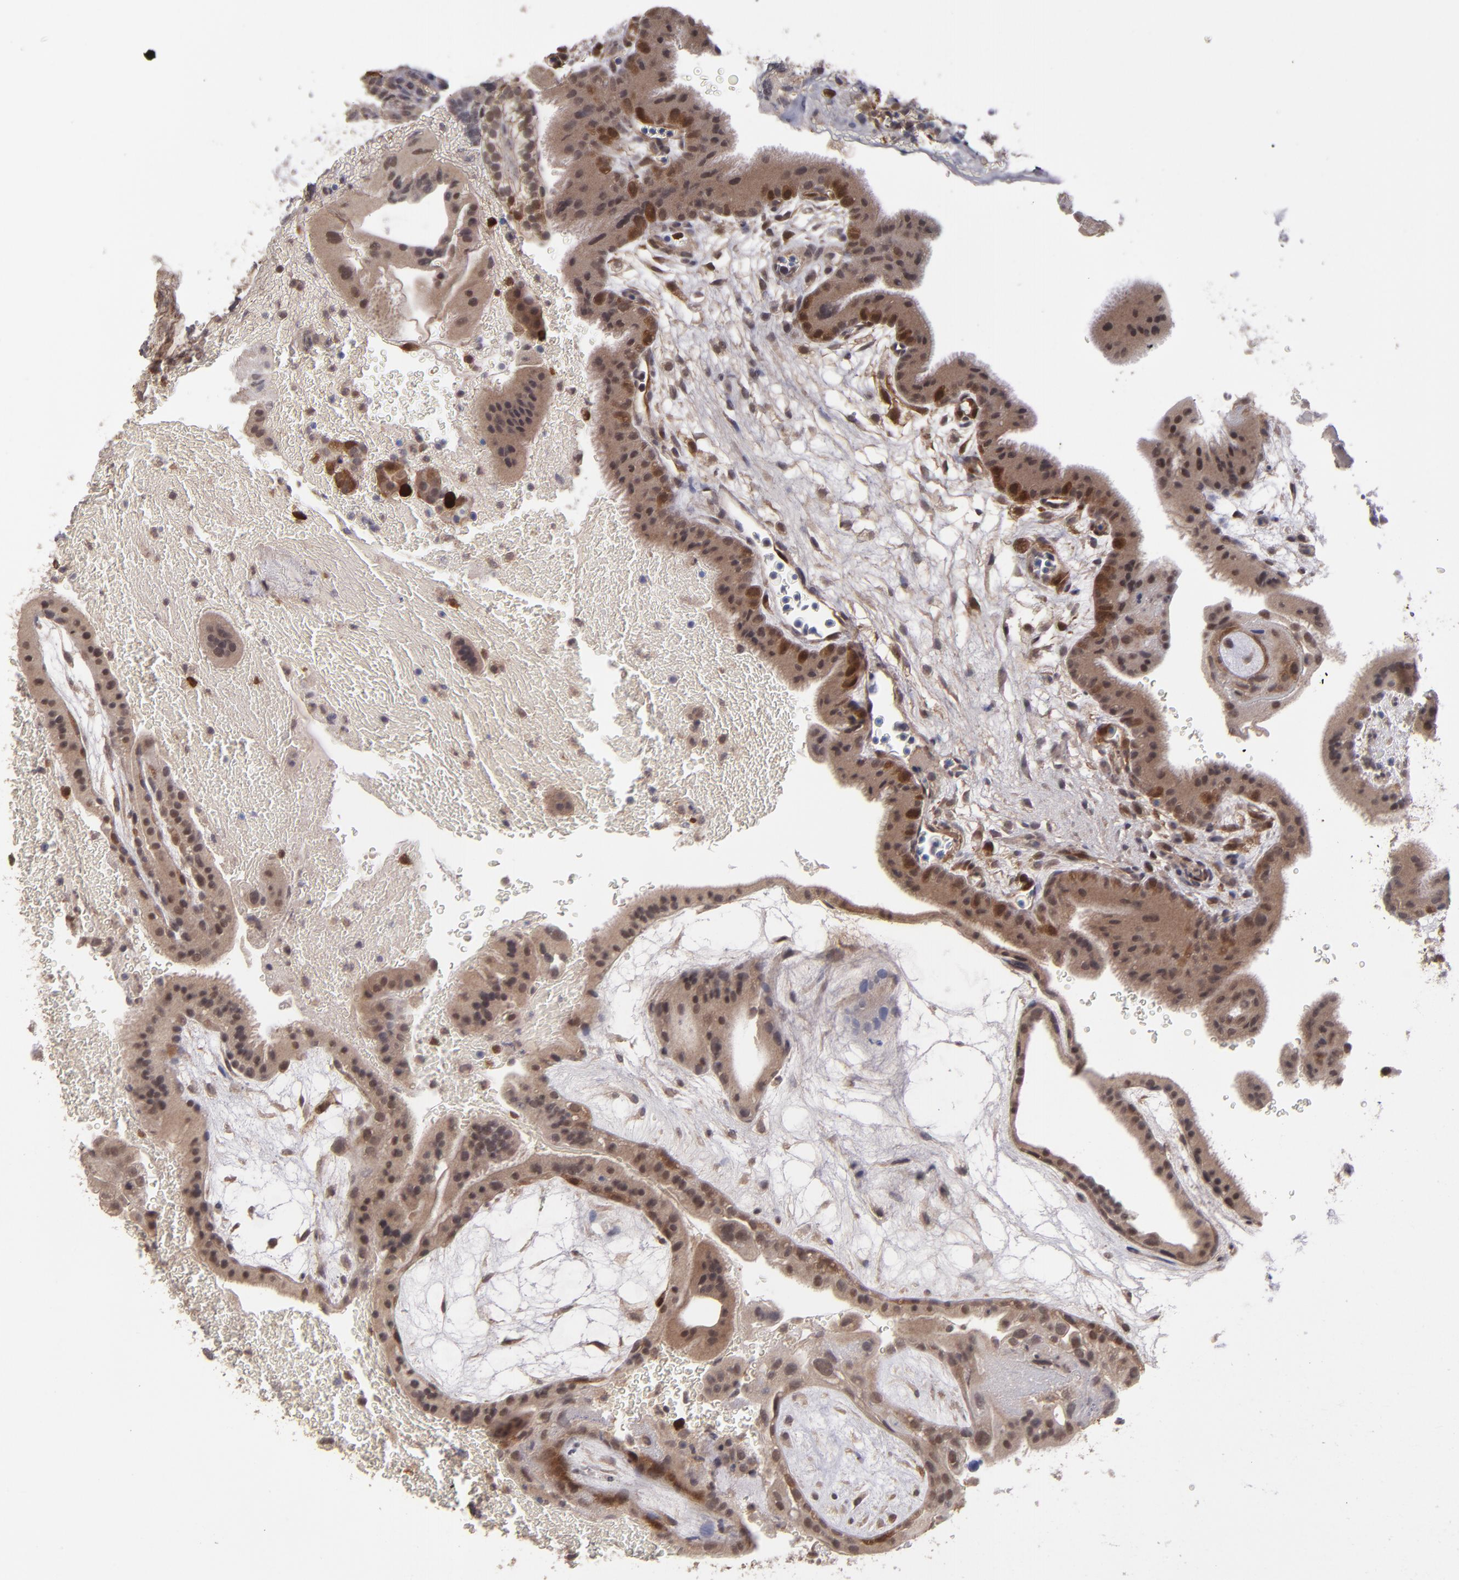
{"staining": {"intensity": "moderate", "quantity": ">75%", "location": "cytoplasmic/membranous"}, "tissue": "placenta", "cell_type": "Trophoblastic cells", "image_type": "normal", "snomed": [{"axis": "morphology", "description": "Normal tissue, NOS"}, {"axis": "topography", "description": "Placenta"}], "caption": "Immunohistochemistry (IHC) (DAB) staining of unremarkable placenta displays moderate cytoplasmic/membranous protein expression in approximately >75% of trophoblastic cells.", "gene": "TYMS", "patient": {"sex": "female", "age": 19}}